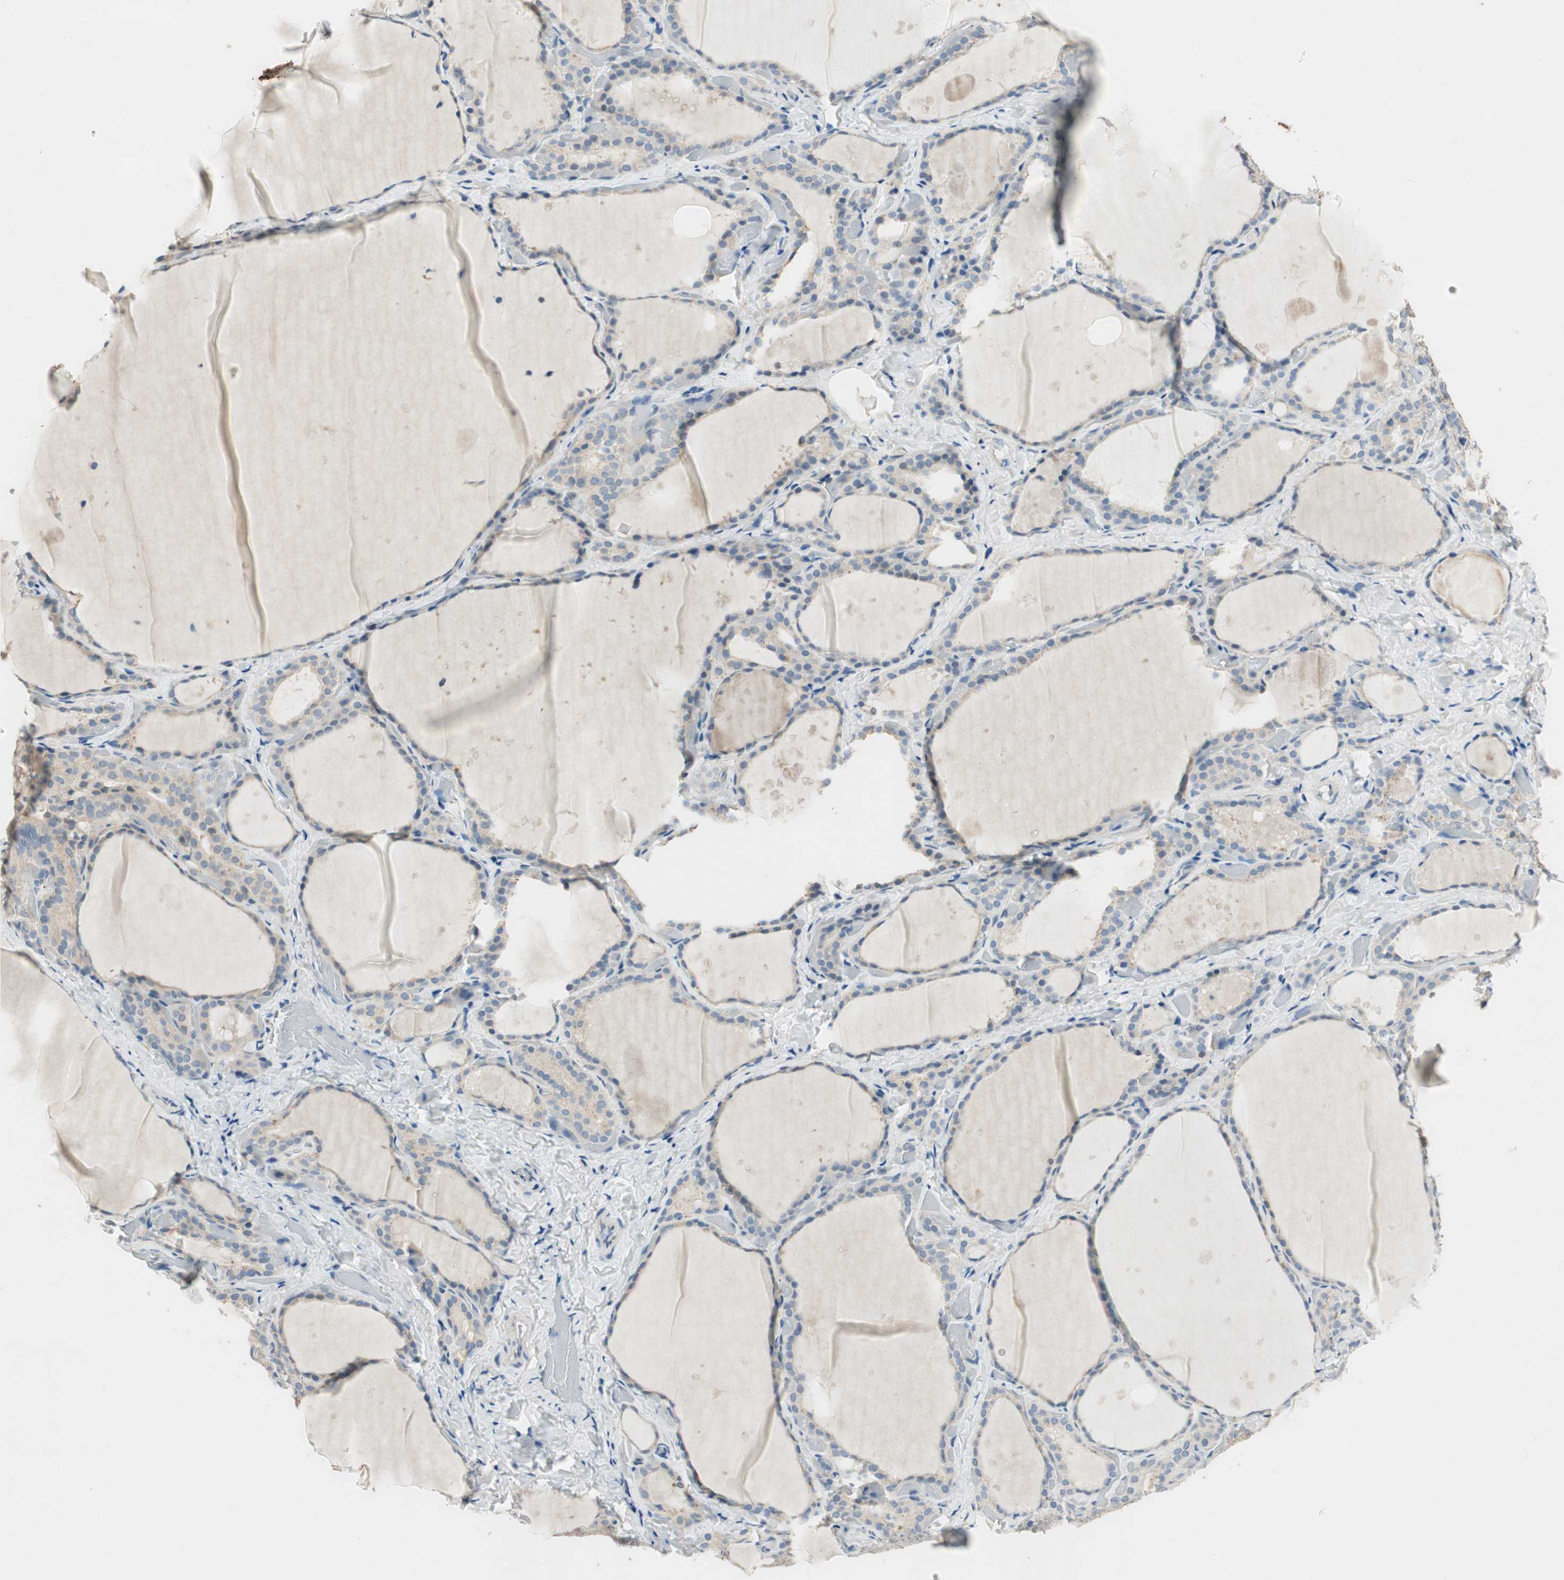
{"staining": {"intensity": "weak", "quantity": "<25%", "location": "cytoplasmic/membranous"}, "tissue": "thyroid gland", "cell_type": "Glandular cells", "image_type": "normal", "snomed": [{"axis": "morphology", "description": "Normal tissue, NOS"}, {"axis": "topography", "description": "Thyroid gland"}], "caption": "Image shows no protein expression in glandular cells of benign thyroid gland.", "gene": "SERPINB5", "patient": {"sex": "female", "age": 44}}